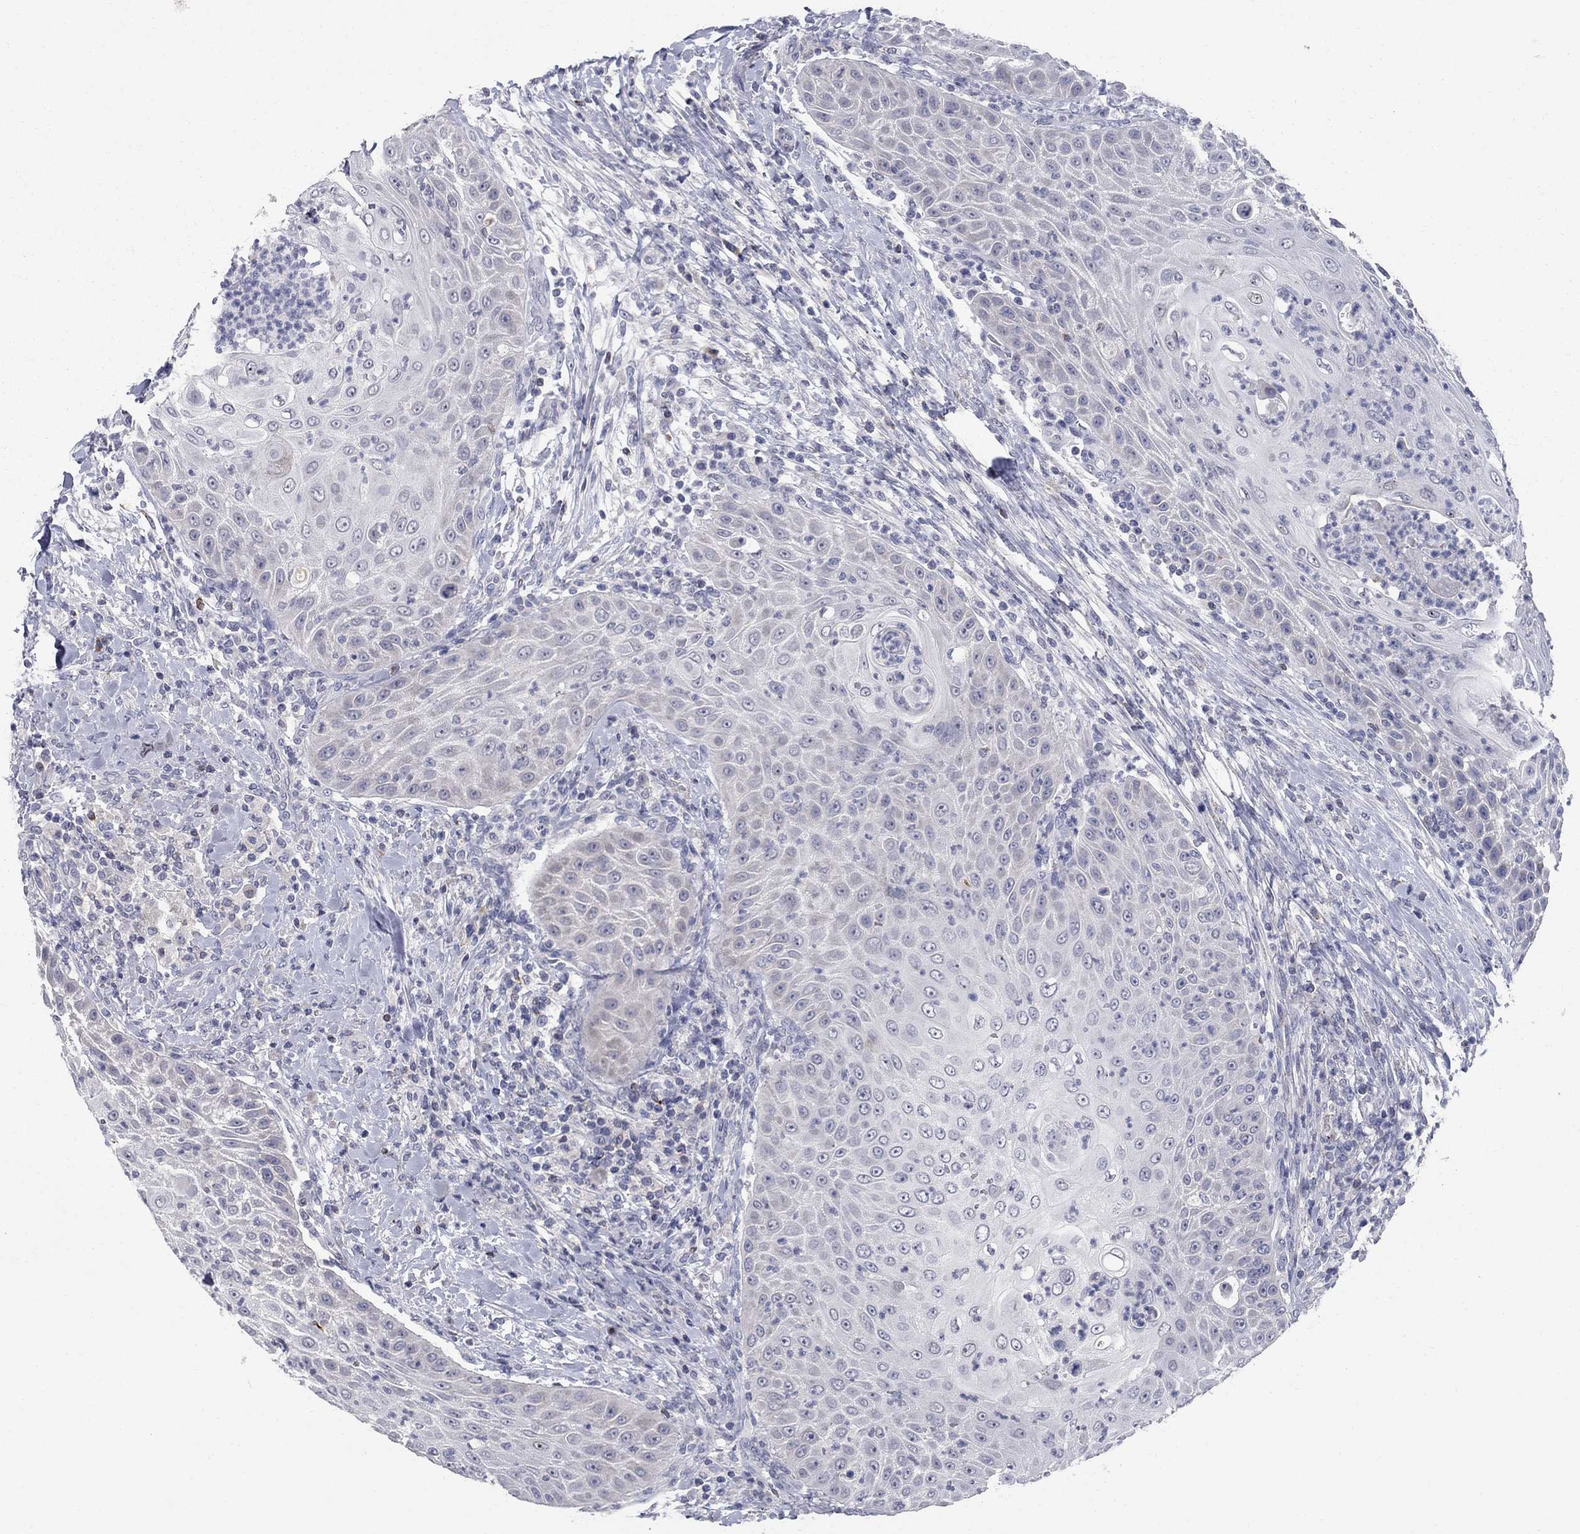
{"staining": {"intensity": "negative", "quantity": "none", "location": "none"}, "tissue": "head and neck cancer", "cell_type": "Tumor cells", "image_type": "cancer", "snomed": [{"axis": "morphology", "description": "Squamous cell carcinoma, NOS"}, {"axis": "topography", "description": "Head-Neck"}], "caption": "A high-resolution image shows immunohistochemistry staining of head and neck cancer (squamous cell carcinoma), which reveals no significant staining in tumor cells. (Brightfield microscopy of DAB IHC at high magnification).", "gene": "NTRK2", "patient": {"sex": "male", "age": 69}}